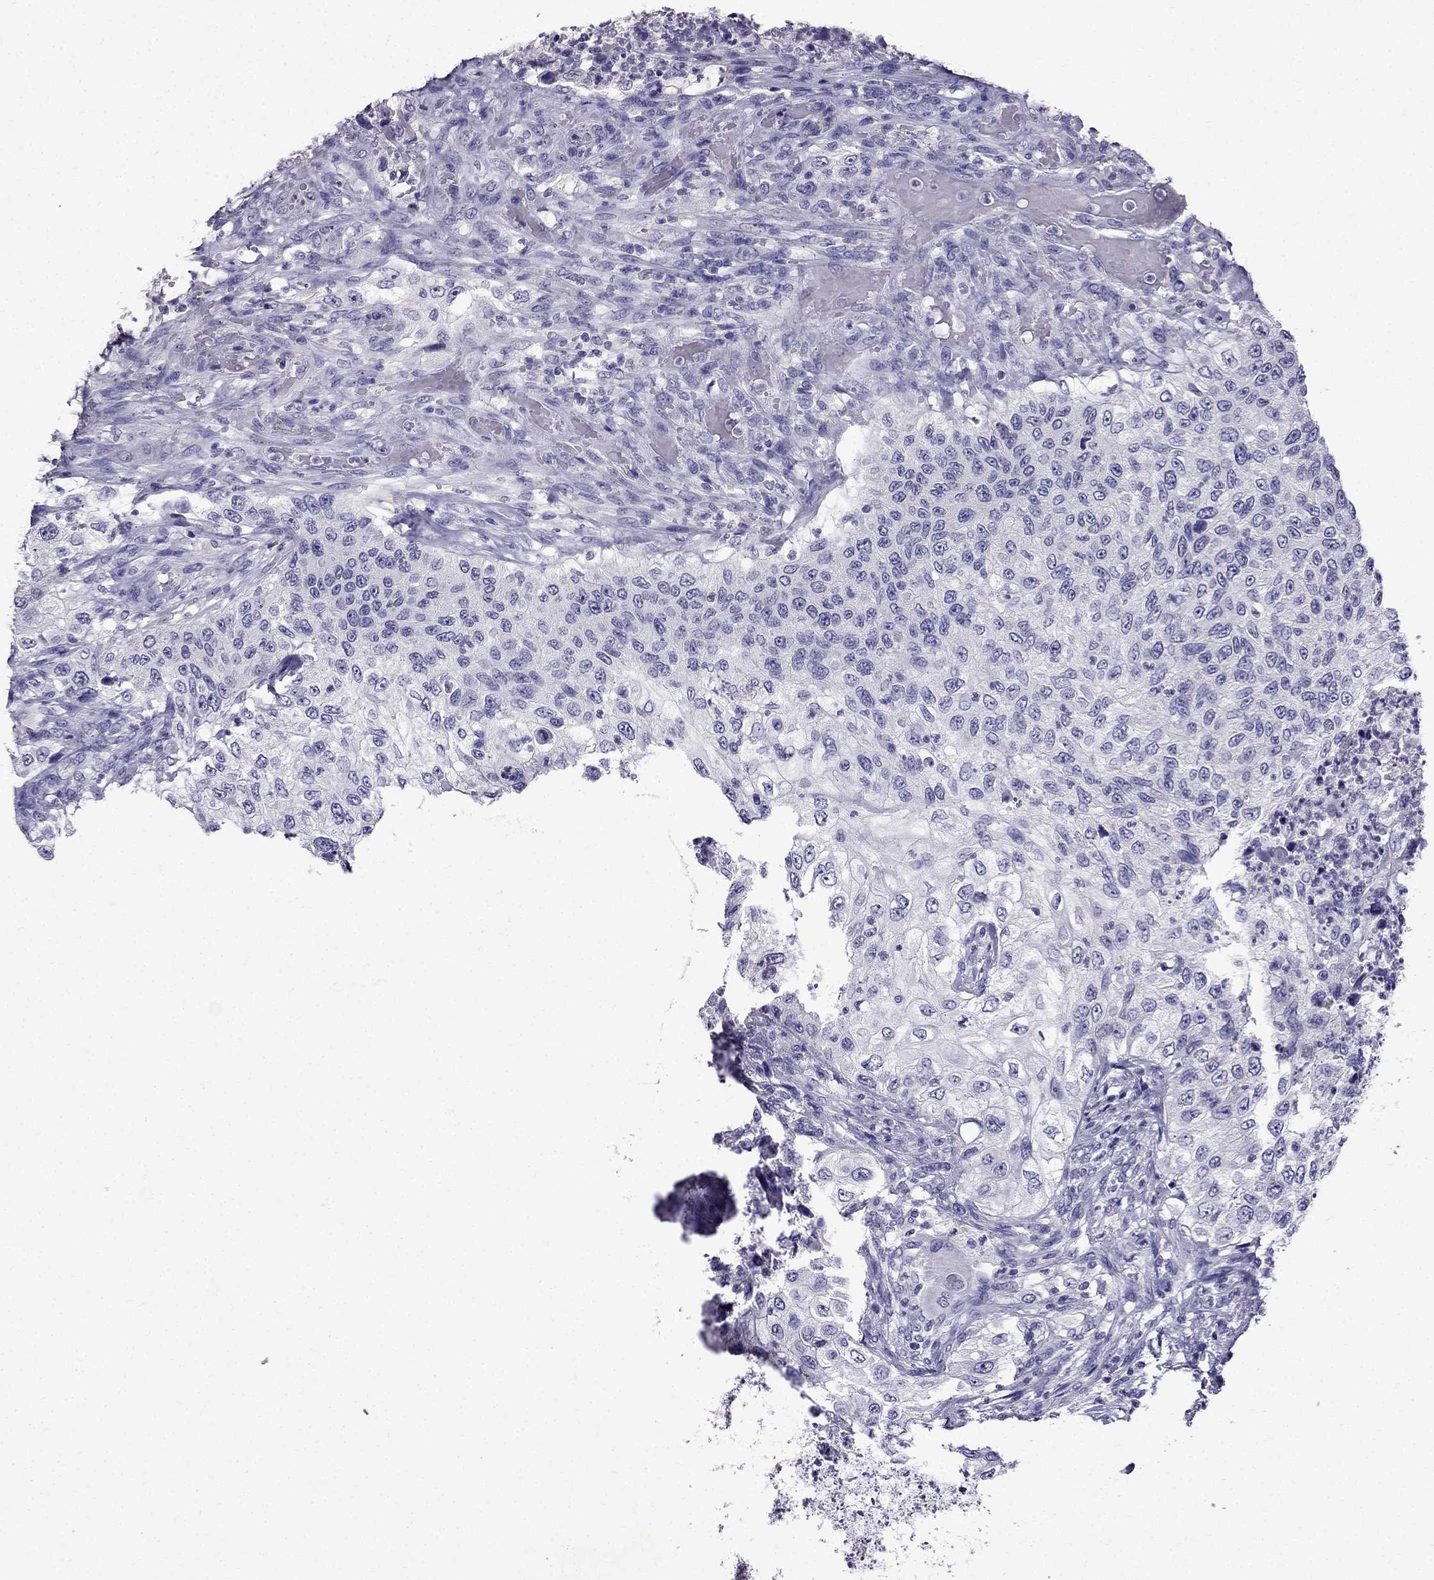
{"staining": {"intensity": "negative", "quantity": "none", "location": "none"}, "tissue": "urothelial cancer", "cell_type": "Tumor cells", "image_type": "cancer", "snomed": [{"axis": "morphology", "description": "Urothelial carcinoma, High grade"}, {"axis": "topography", "description": "Urinary bladder"}], "caption": "Human high-grade urothelial carcinoma stained for a protein using immunohistochemistry reveals no expression in tumor cells.", "gene": "DNAH17", "patient": {"sex": "female", "age": 60}}